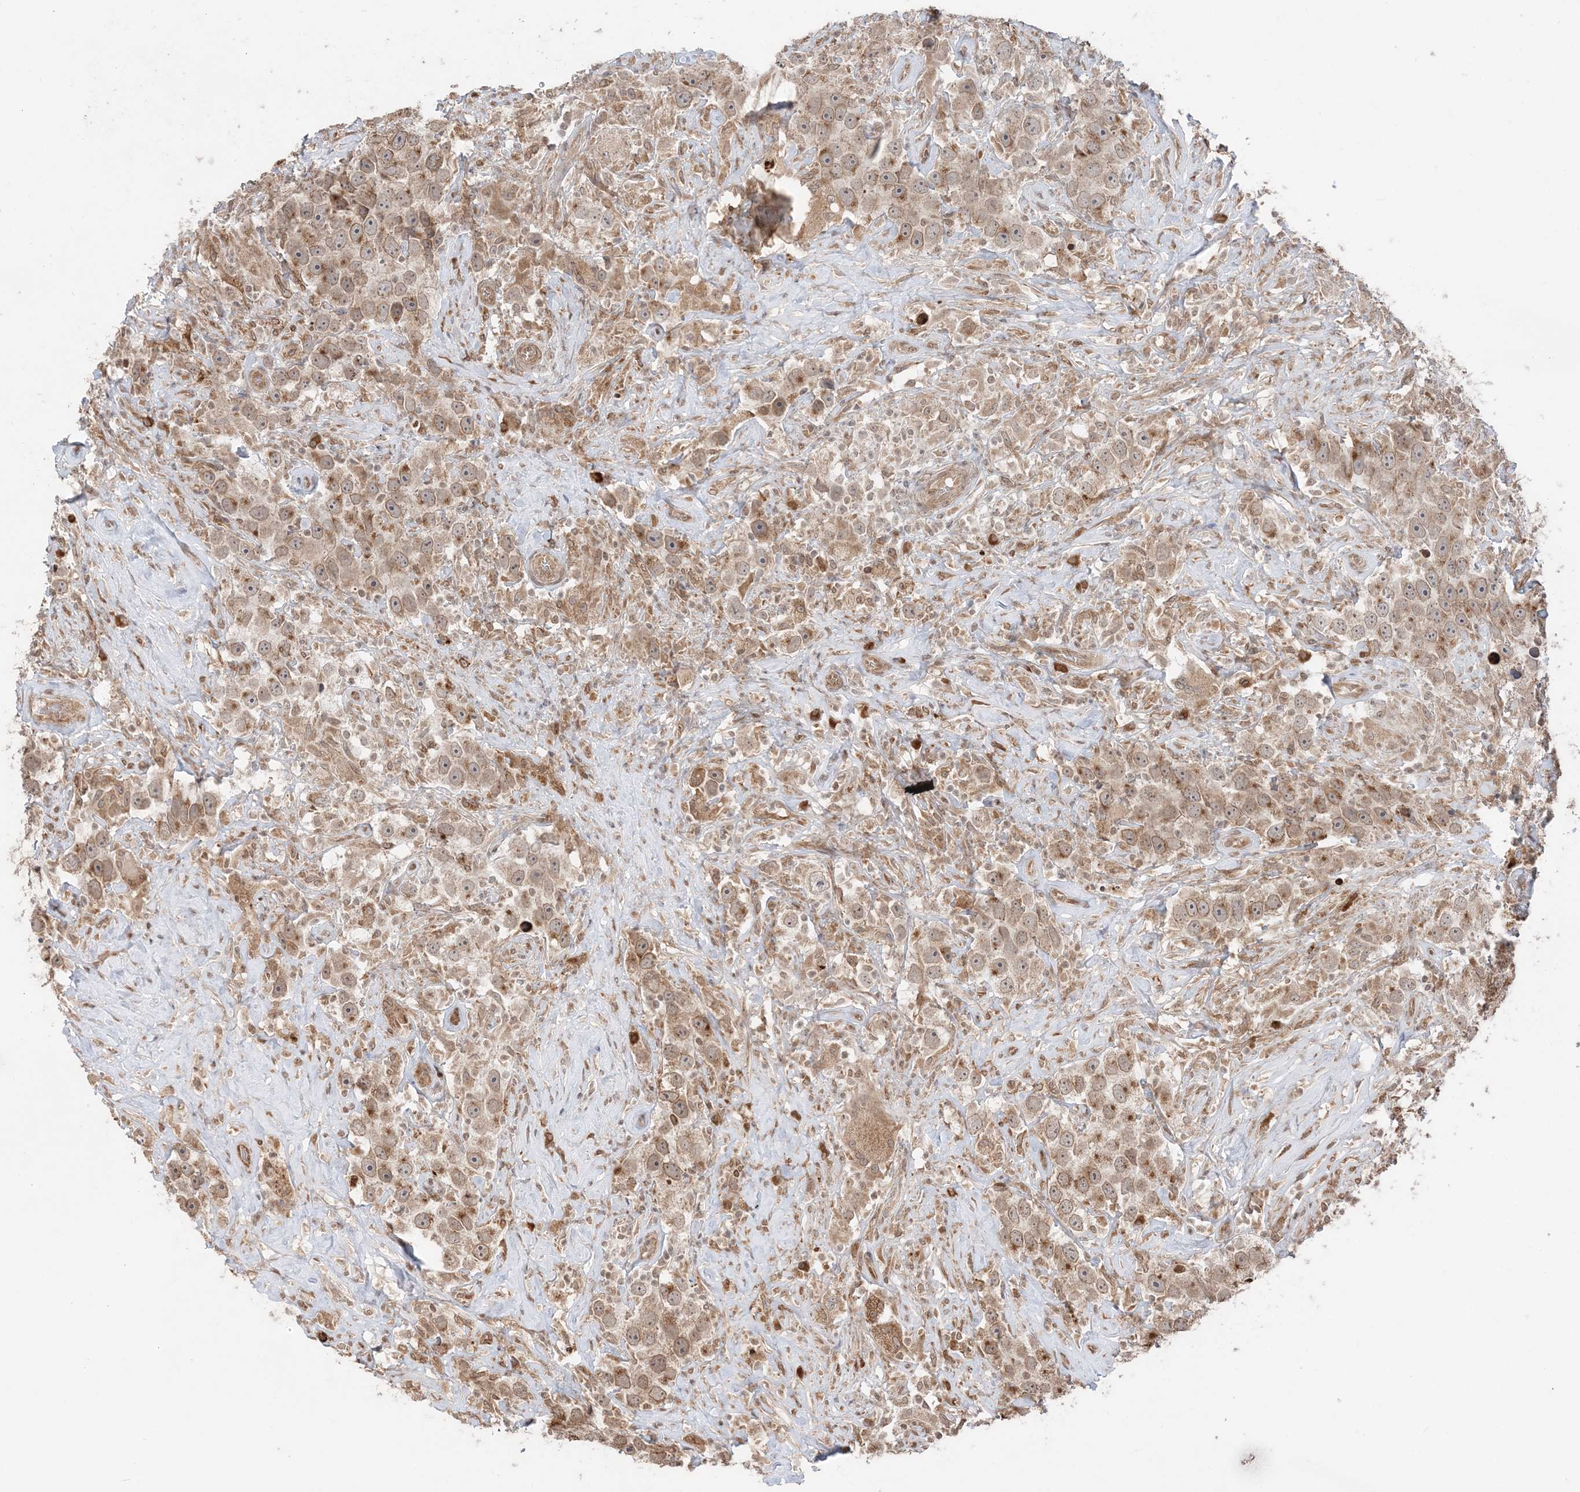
{"staining": {"intensity": "moderate", "quantity": ">75%", "location": "cytoplasmic/membranous"}, "tissue": "testis cancer", "cell_type": "Tumor cells", "image_type": "cancer", "snomed": [{"axis": "morphology", "description": "Seminoma, NOS"}, {"axis": "topography", "description": "Testis"}], "caption": "DAB (3,3'-diaminobenzidine) immunohistochemical staining of human testis seminoma displays moderate cytoplasmic/membranous protein expression in approximately >75% of tumor cells. (Stains: DAB (3,3'-diaminobenzidine) in brown, nuclei in blue, Microscopy: brightfield microscopy at high magnification).", "gene": "TMED10", "patient": {"sex": "male", "age": 49}}